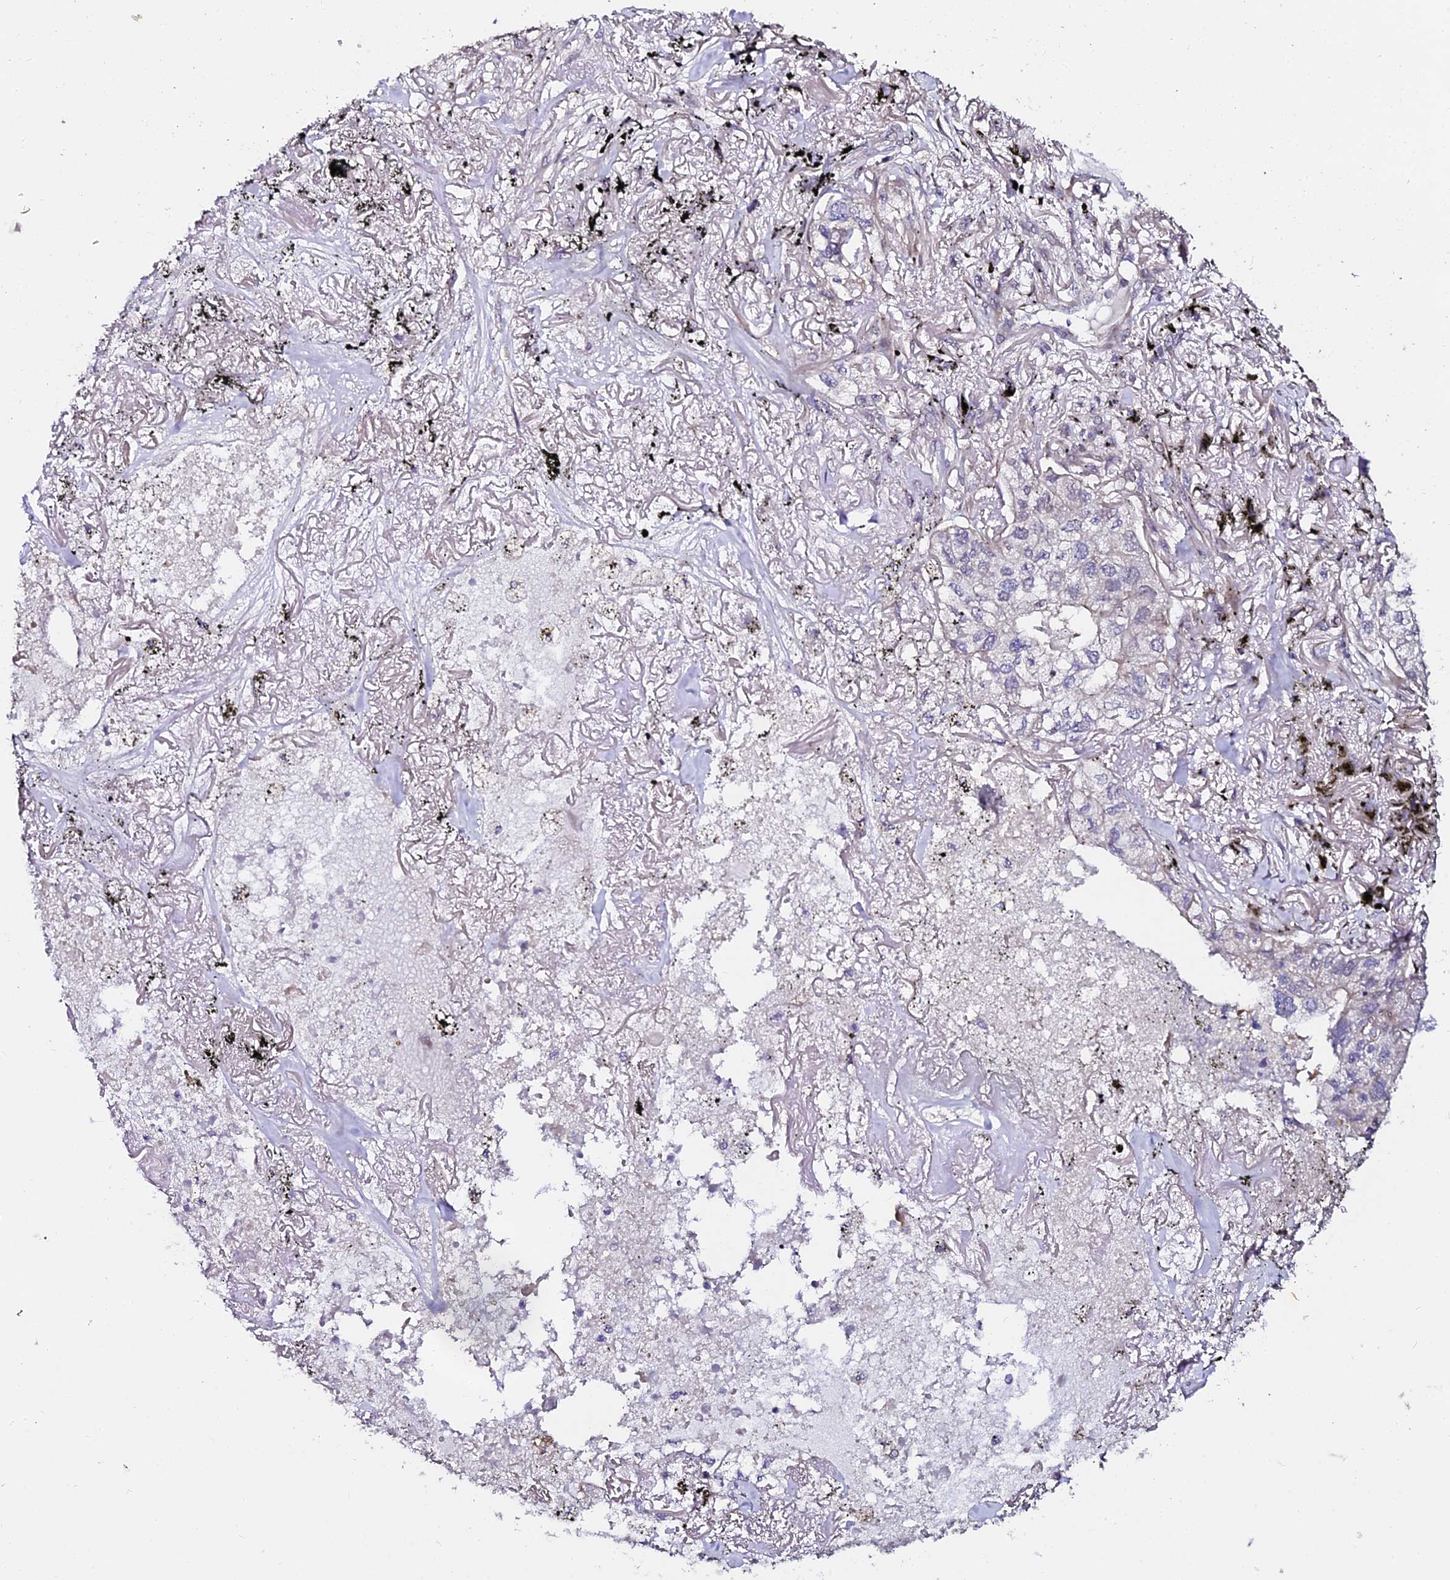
{"staining": {"intensity": "negative", "quantity": "none", "location": "none"}, "tissue": "lung cancer", "cell_type": "Tumor cells", "image_type": "cancer", "snomed": [{"axis": "morphology", "description": "Adenocarcinoma, NOS"}, {"axis": "topography", "description": "Lung"}], "caption": "Immunohistochemistry (IHC) histopathology image of human lung adenocarcinoma stained for a protein (brown), which displays no expression in tumor cells.", "gene": "GPN3", "patient": {"sex": "male", "age": 65}}